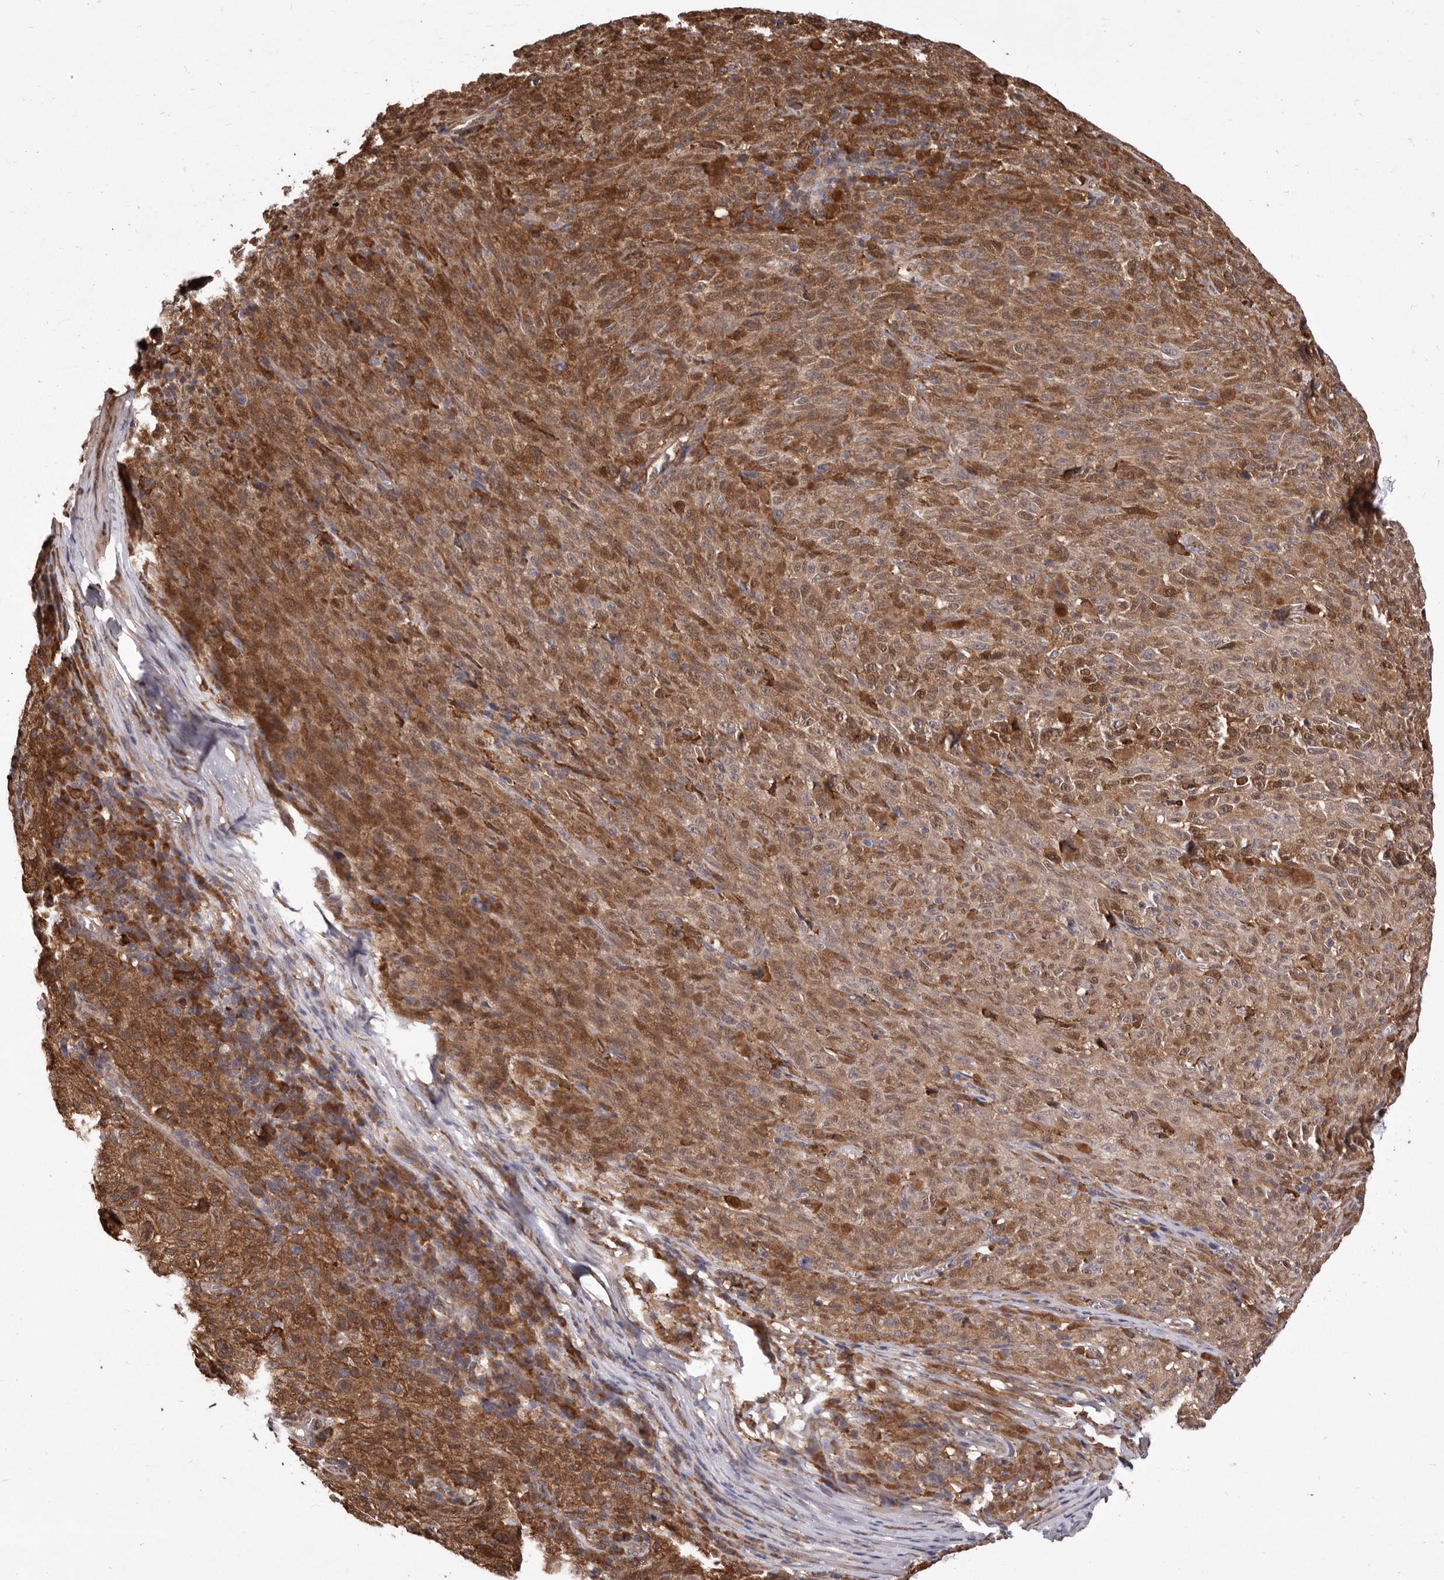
{"staining": {"intensity": "moderate", "quantity": ">75%", "location": "cytoplasmic/membranous"}, "tissue": "melanoma", "cell_type": "Tumor cells", "image_type": "cancer", "snomed": [{"axis": "morphology", "description": "Malignant melanoma, NOS"}, {"axis": "topography", "description": "Skin"}], "caption": "IHC micrograph of neoplastic tissue: melanoma stained using immunohistochemistry (IHC) reveals medium levels of moderate protein expression localized specifically in the cytoplasmic/membranous of tumor cells, appearing as a cytoplasmic/membranous brown color.", "gene": "RRM2B", "patient": {"sex": "female", "age": 82}}